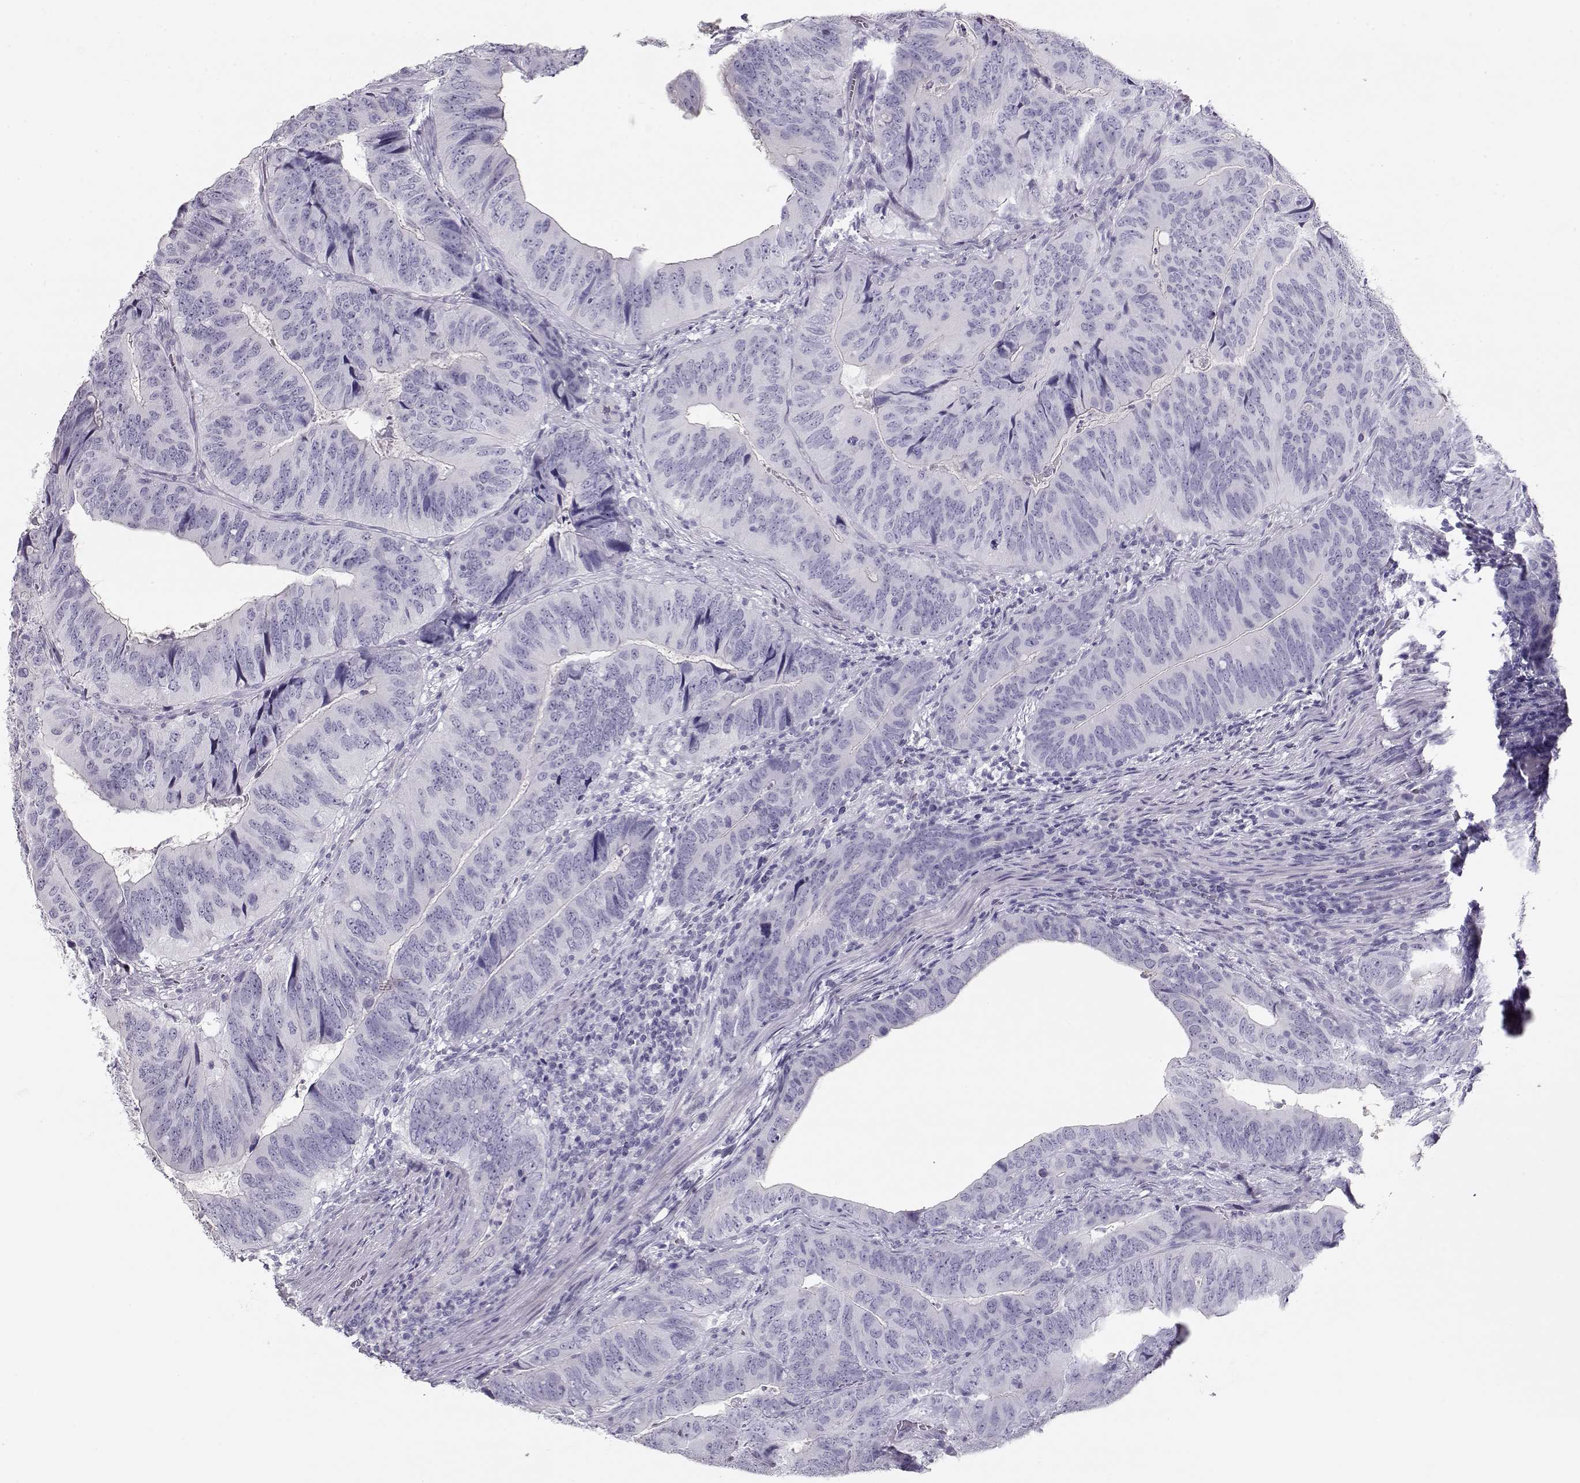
{"staining": {"intensity": "negative", "quantity": "none", "location": "none"}, "tissue": "colorectal cancer", "cell_type": "Tumor cells", "image_type": "cancer", "snomed": [{"axis": "morphology", "description": "Adenocarcinoma, NOS"}, {"axis": "topography", "description": "Colon"}], "caption": "IHC image of human colorectal cancer (adenocarcinoma) stained for a protein (brown), which demonstrates no staining in tumor cells.", "gene": "ACTN2", "patient": {"sex": "male", "age": 79}}